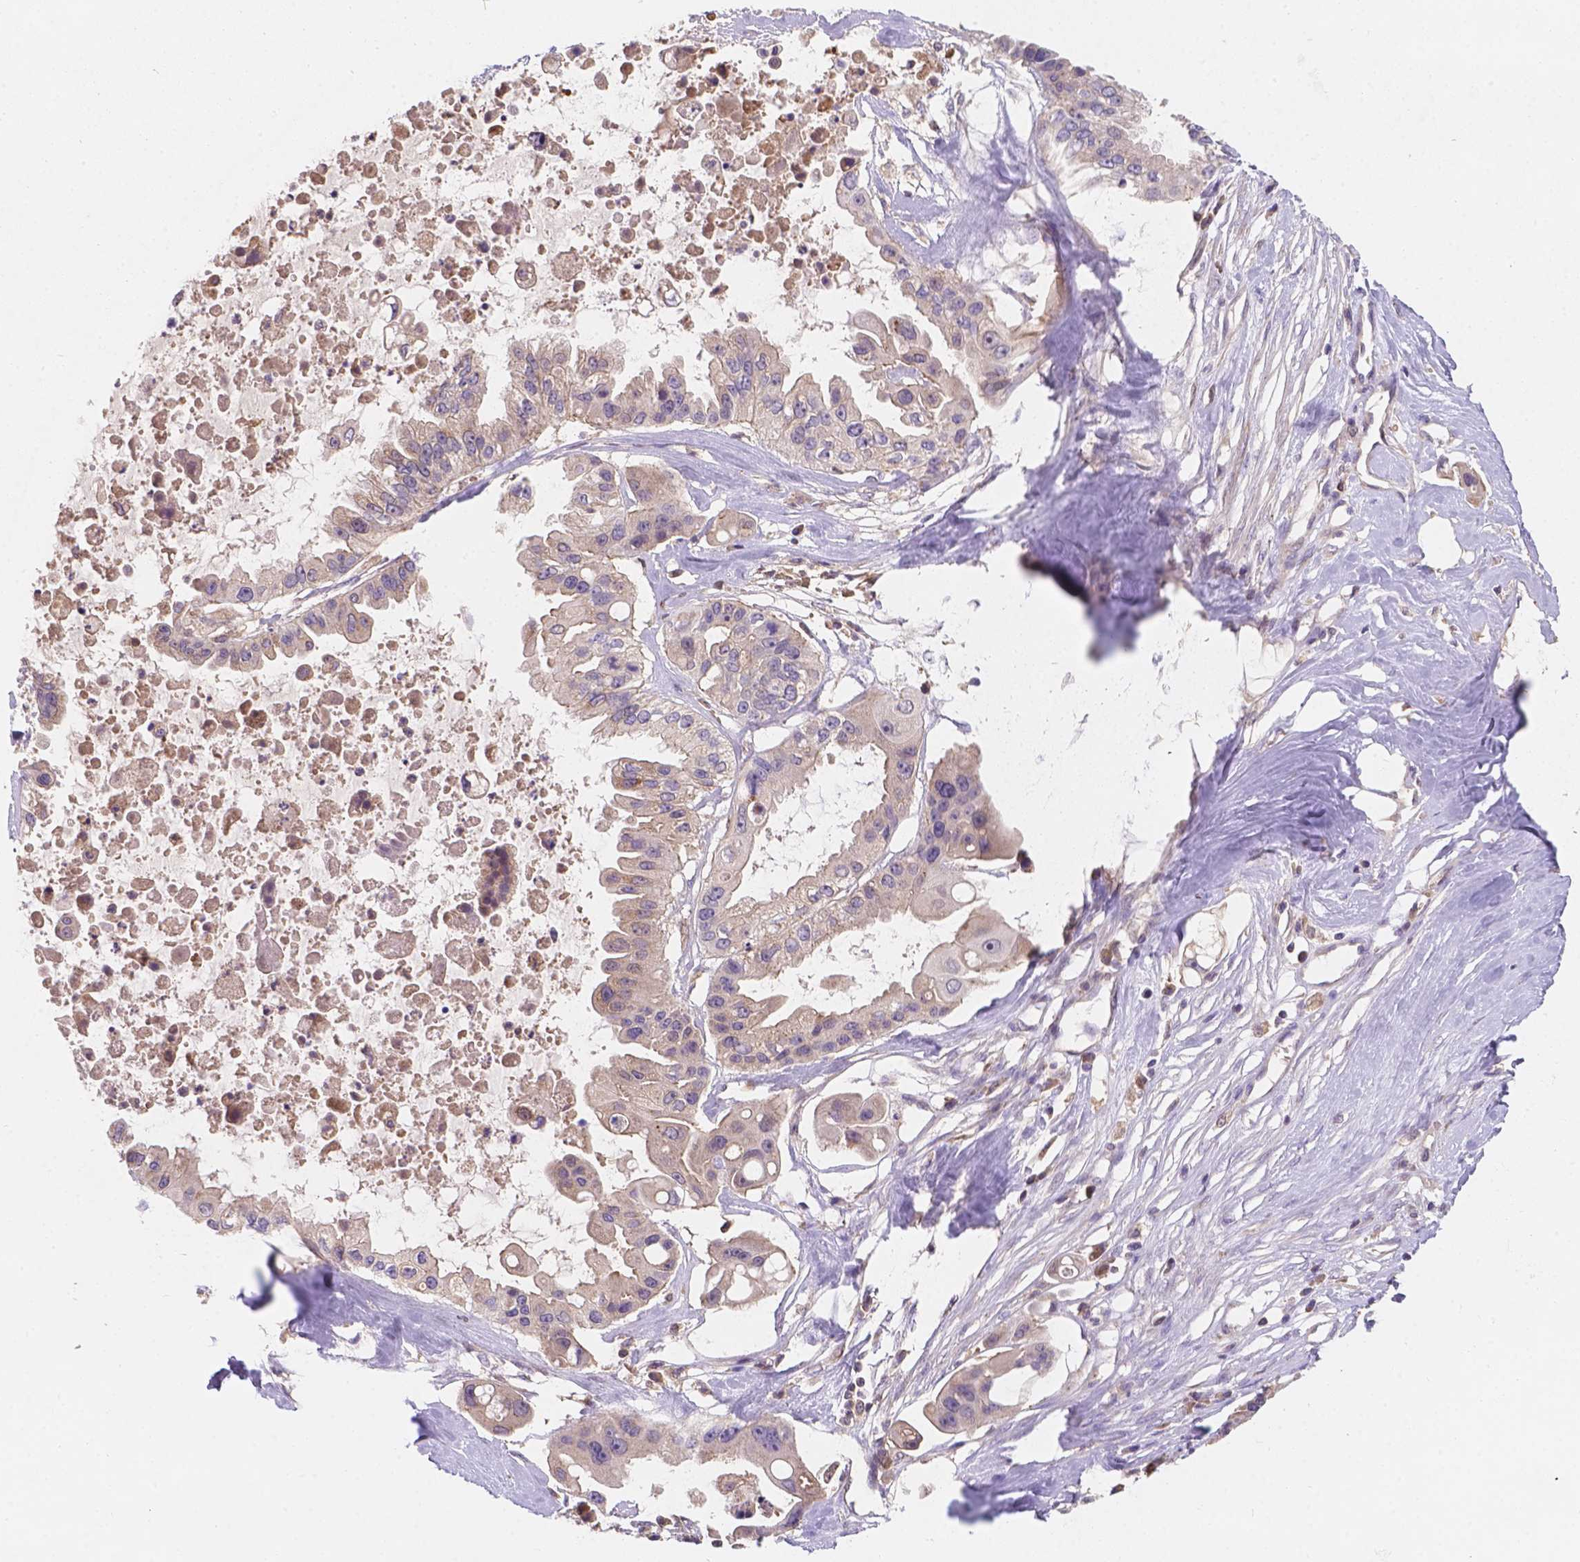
{"staining": {"intensity": "weak", "quantity": "25%-75%", "location": "cytoplasmic/membranous"}, "tissue": "ovarian cancer", "cell_type": "Tumor cells", "image_type": "cancer", "snomed": [{"axis": "morphology", "description": "Cystadenocarcinoma, serous, NOS"}, {"axis": "topography", "description": "Ovary"}], "caption": "Immunohistochemistry (DAB) staining of human ovarian serous cystadenocarcinoma demonstrates weak cytoplasmic/membranous protein positivity in approximately 25%-75% of tumor cells.", "gene": "CDK10", "patient": {"sex": "female", "age": 56}}